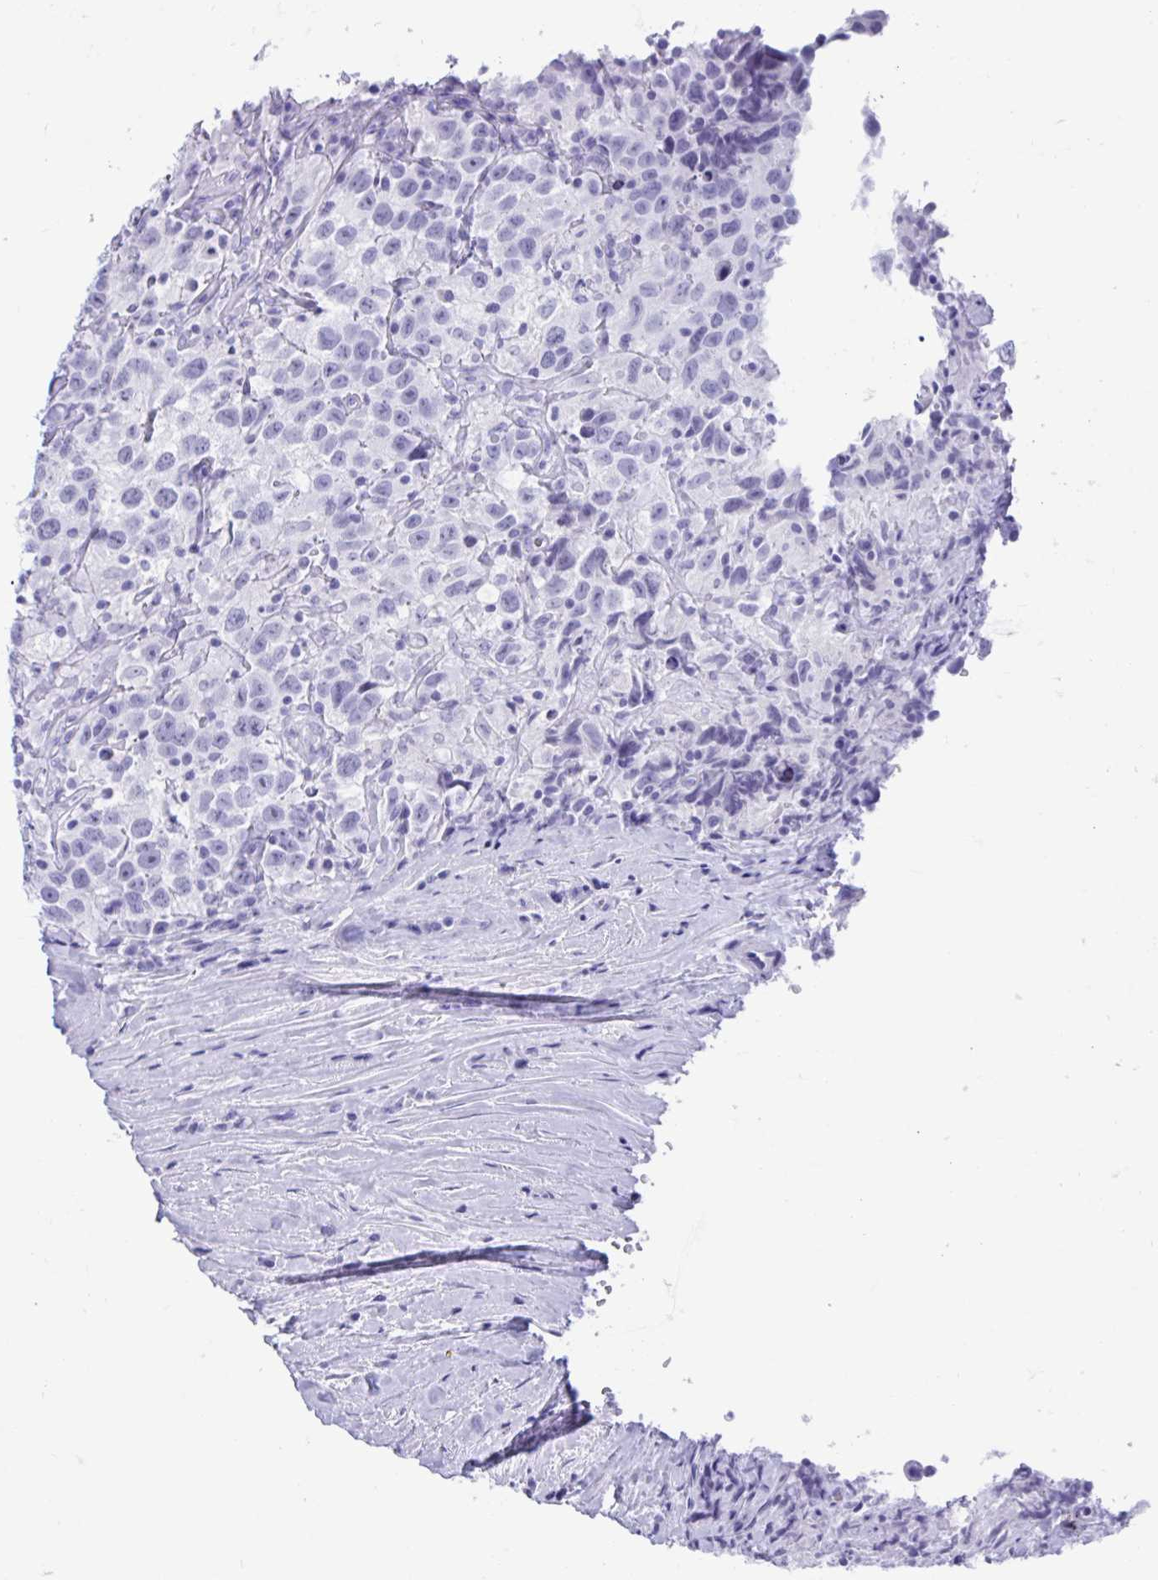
{"staining": {"intensity": "negative", "quantity": "none", "location": "none"}, "tissue": "testis cancer", "cell_type": "Tumor cells", "image_type": "cancer", "snomed": [{"axis": "morphology", "description": "Seminoma, NOS"}, {"axis": "topography", "description": "Testis"}], "caption": "IHC photomicrograph of neoplastic tissue: human testis seminoma stained with DAB (3,3'-diaminobenzidine) exhibits no significant protein staining in tumor cells.", "gene": "TMEM35A", "patient": {"sex": "male", "age": 41}}